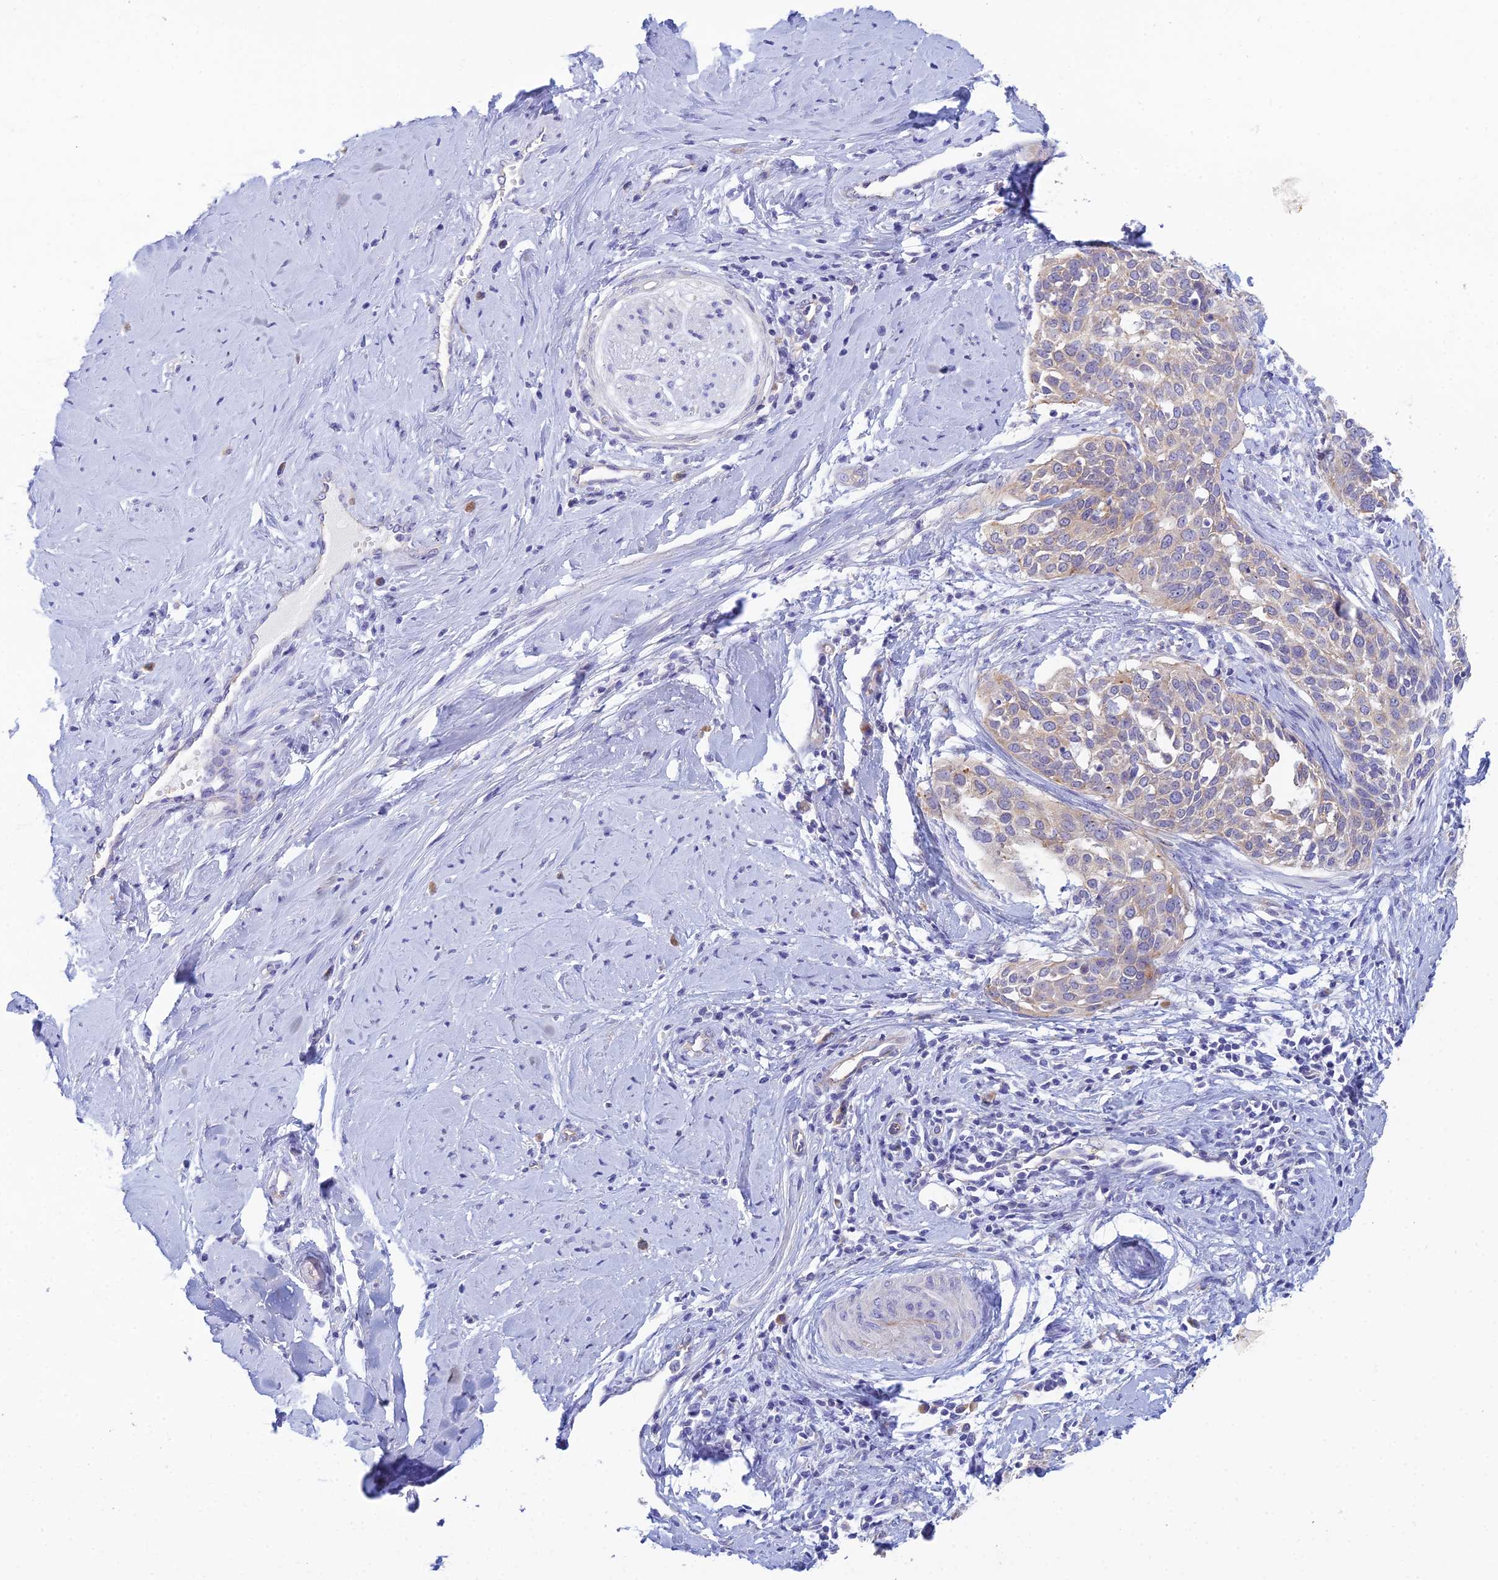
{"staining": {"intensity": "negative", "quantity": "none", "location": "none"}, "tissue": "cervical cancer", "cell_type": "Tumor cells", "image_type": "cancer", "snomed": [{"axis": "morphology", "description": "Squamous cell carcinoma, NOS"}, {"axis": "topography", "description": "Cervix"}], "caption": "This is a micrograph of IHC staining of squamous cell carcinoma (cervical), which shows no staining in tumor cells.", "gene": "ZNF564", "patient": {"sex": "female", "age": 44}}